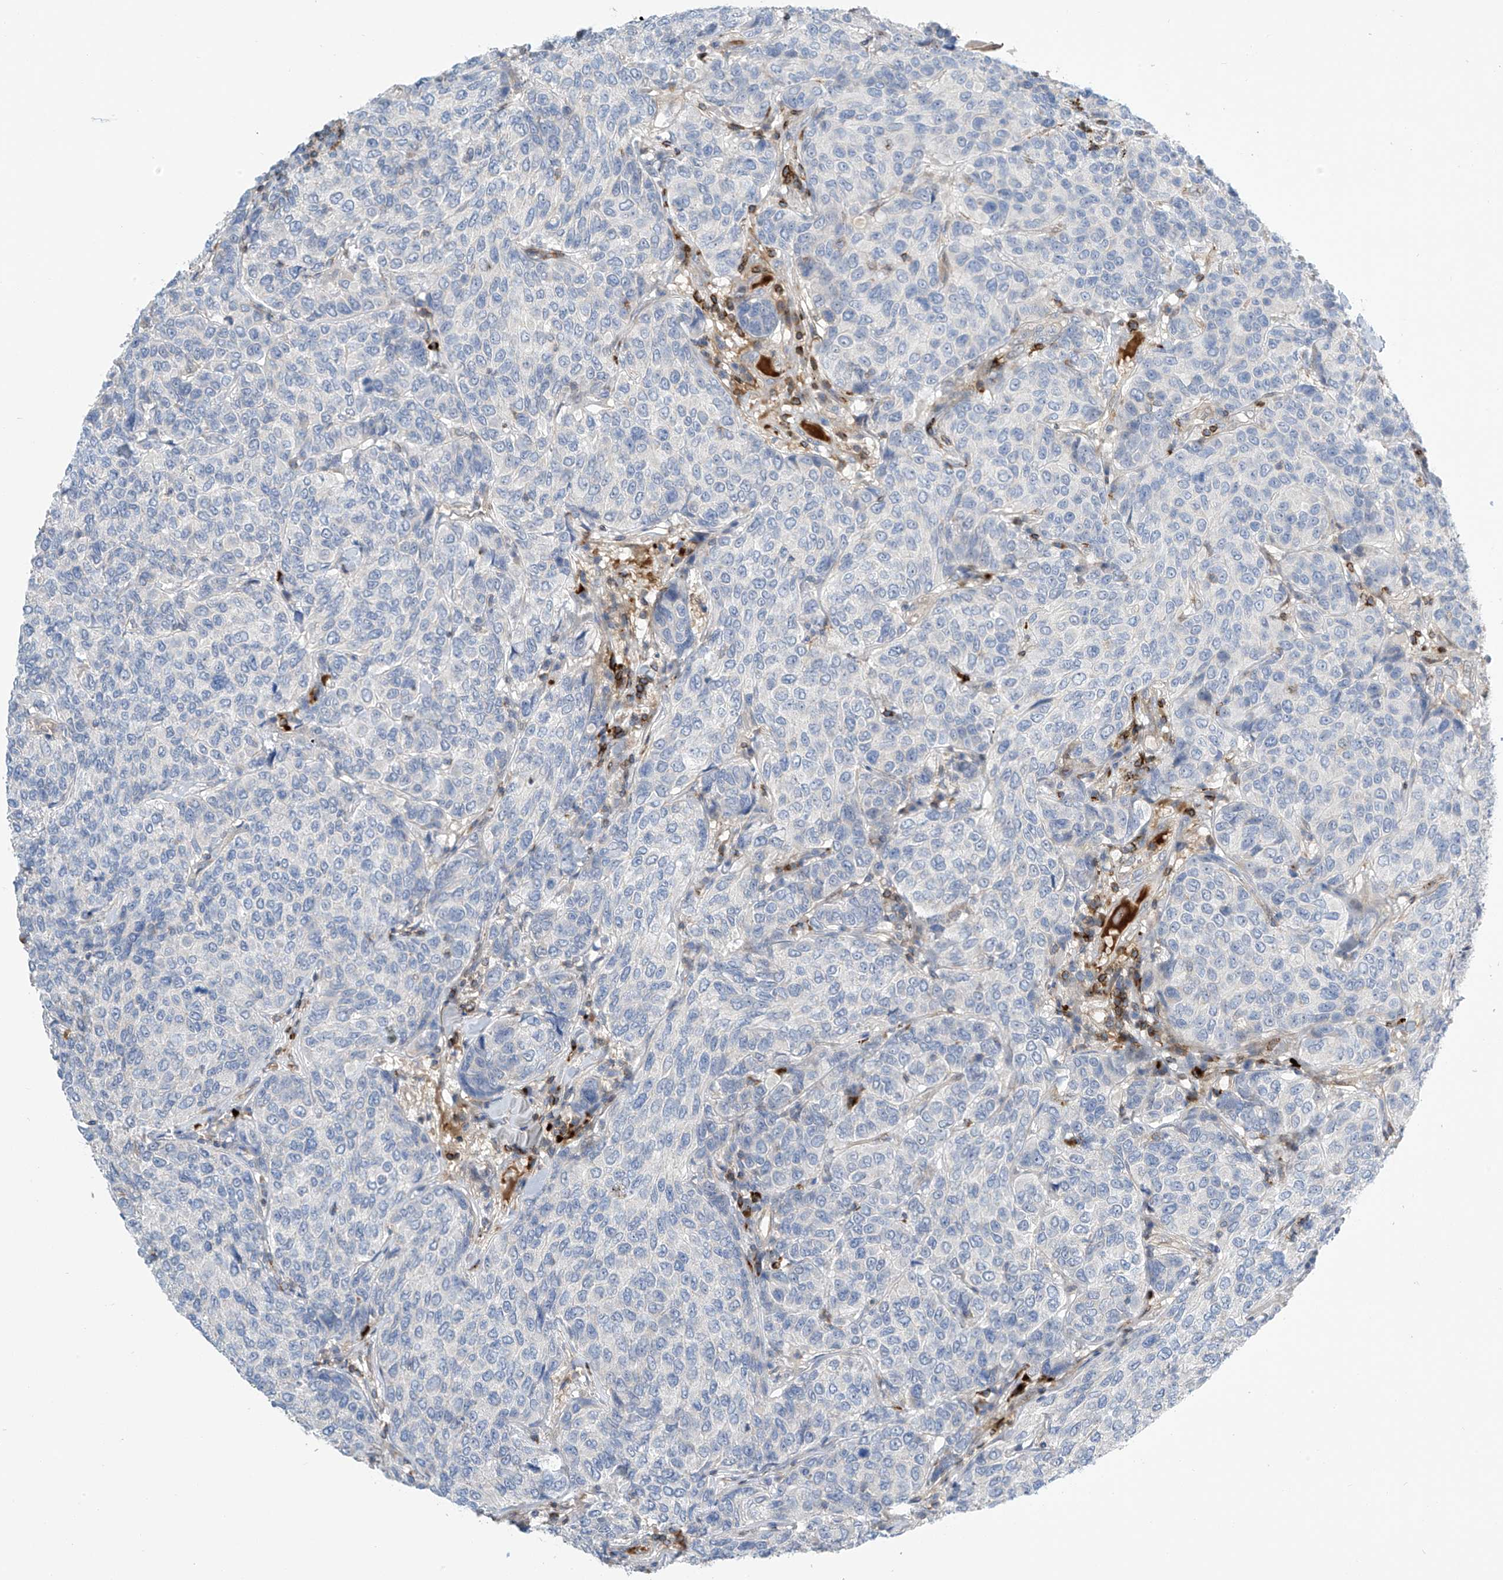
{"staining": {"intensity": "negative", "quantity": "none", "location": "none"}, "tissue": "breast cancer", "cell_type": "Tumor cells", "image_type": "cancer", "snomed": [{"axis": "morphology", "description": "Duct carcinoma"}, {"axis": "topography", "description": "Breast"}], "caption": "There is no significant staining in tumor cells of breast cancer.", "gene": "IBA57", "patient": {"sex": "female", "age": 55}}